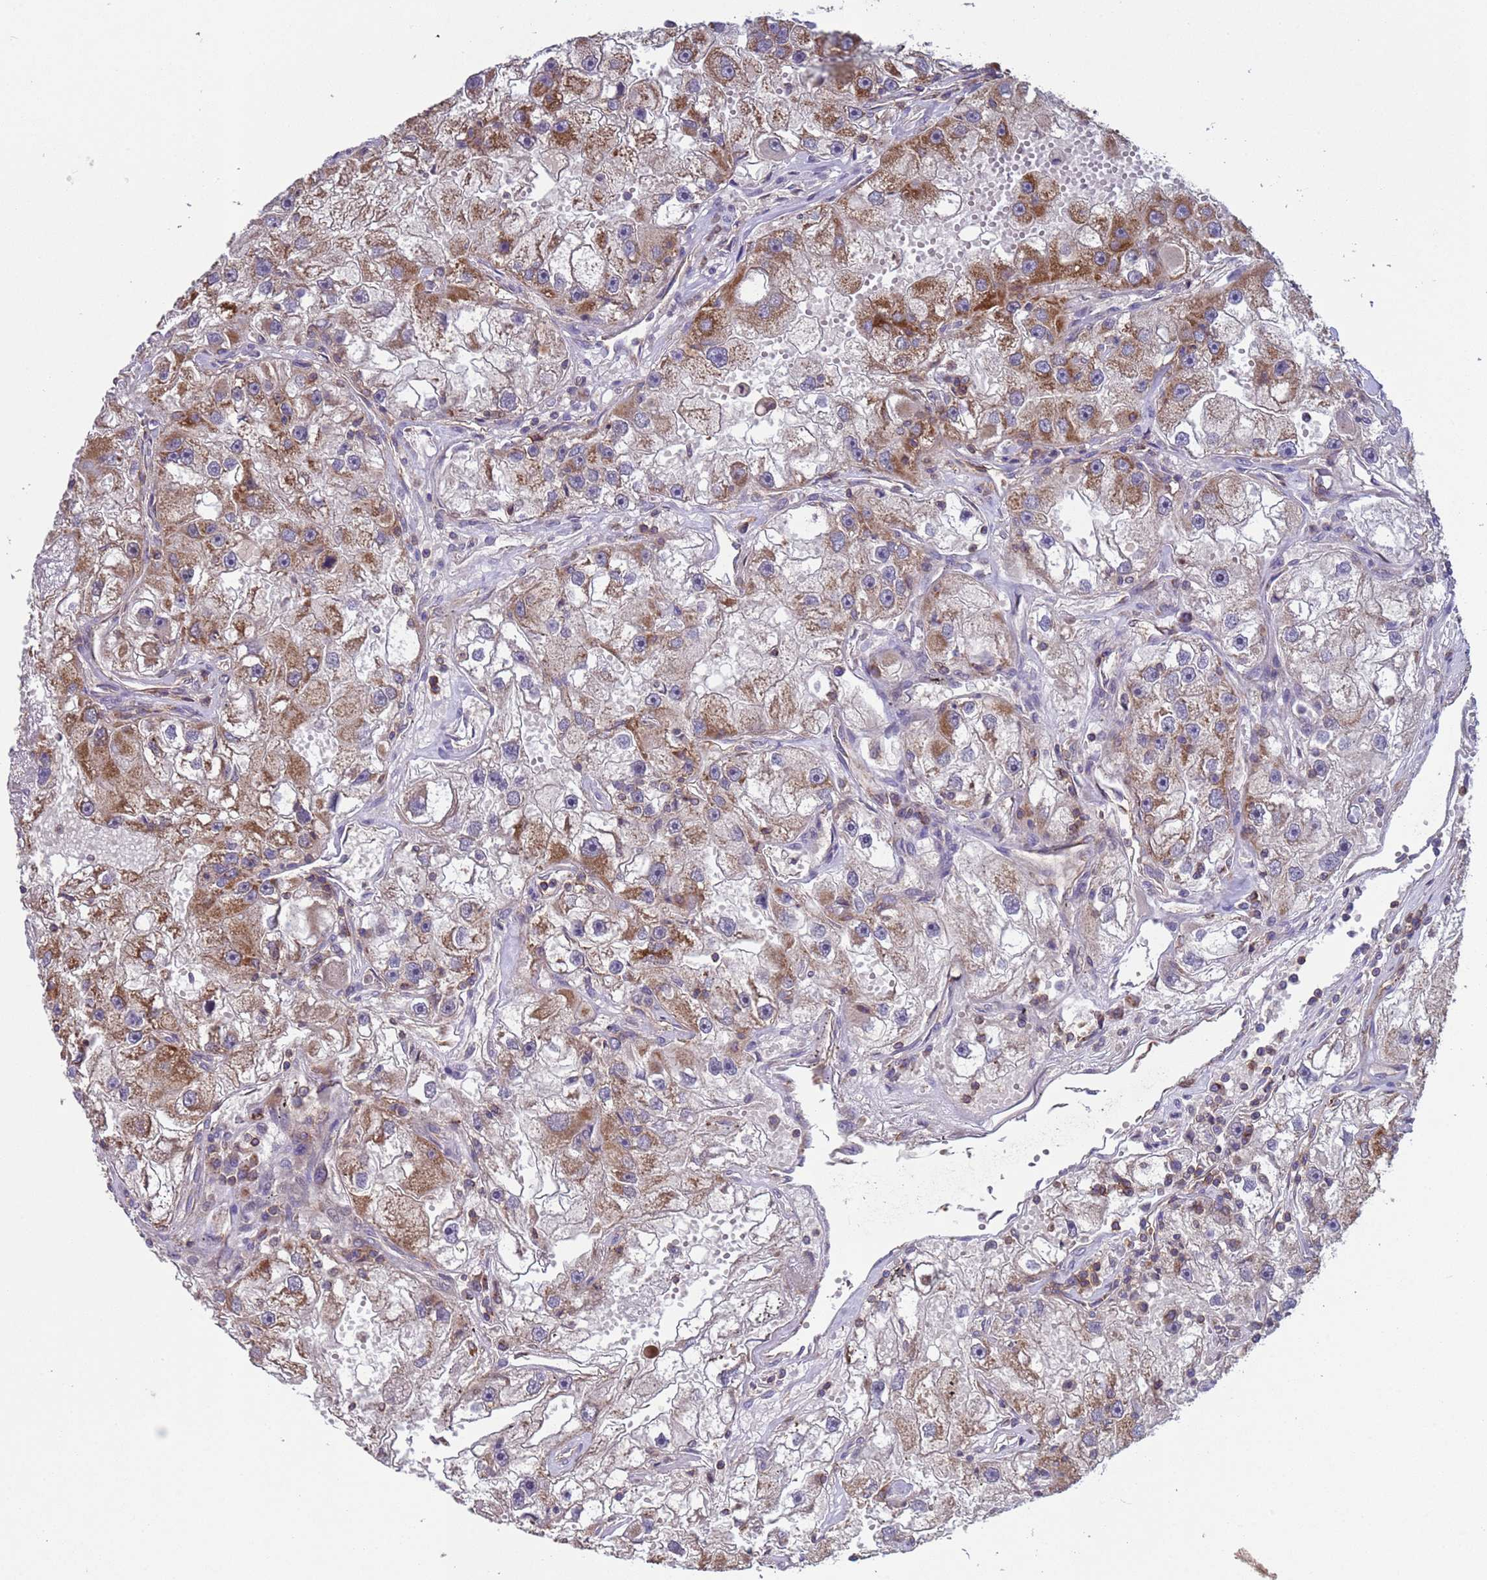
{"staining": {"intensity": "moderate", "quantity": "25%-75%", "location": "cytoplasmic/membranous"}, "tissue": "renal cancer", "cell_type": "Tumor cells", "image_type": "cancer", "snomed": [{"axis": "morphology", "description": "Adenocarcinoma, NOS"}, {"axis": "topography", "description": "Kidney"}], "caption": "A brown stain labels moderate cytoplasmic/membranous positivity of a protein in human renal cancer tumor cells.", "gene": "ACAD8", "patient": {"sex": "male", "age": 63}}